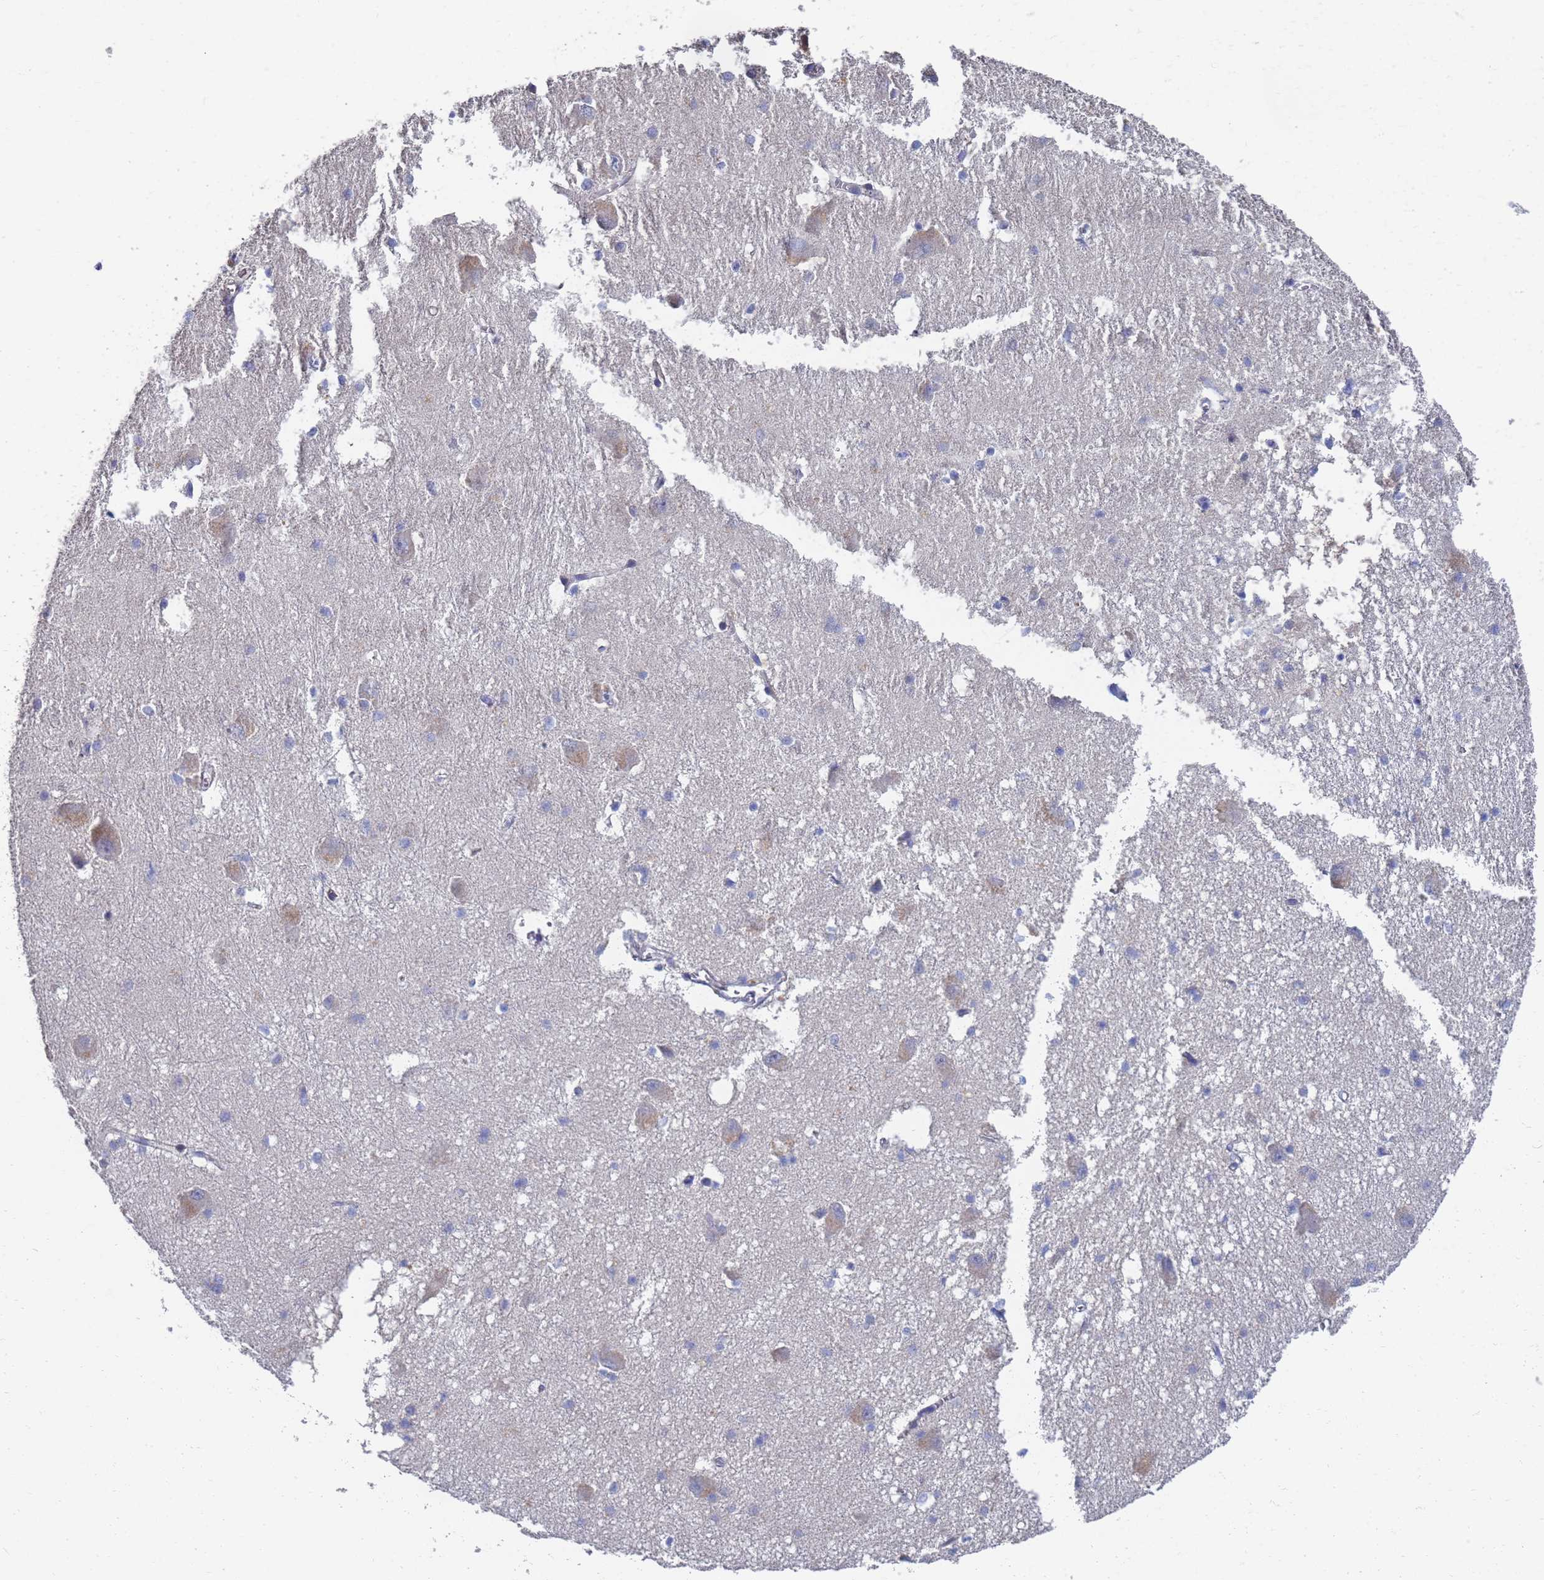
{"staining": {"intensity": "negative", "quantity": "none", "location": "none"}, "tissue": "caudate", "cell_type": "Glial cells", "image_type": "normal", "snomed": [{"axis": "morphology", "description": "Normal tissue, NOS"}, {"axis": "topography", "description": "Lateral ventricle wall"}], "caption": "The IHC image has no significant positivity in glial cells of caudate. The staining is performed using DAB brown chromogen with nuclei counter-stained in using hematoxylin.", "gene": "LBX2", "patient": {"sex": "male", "age": 37}}